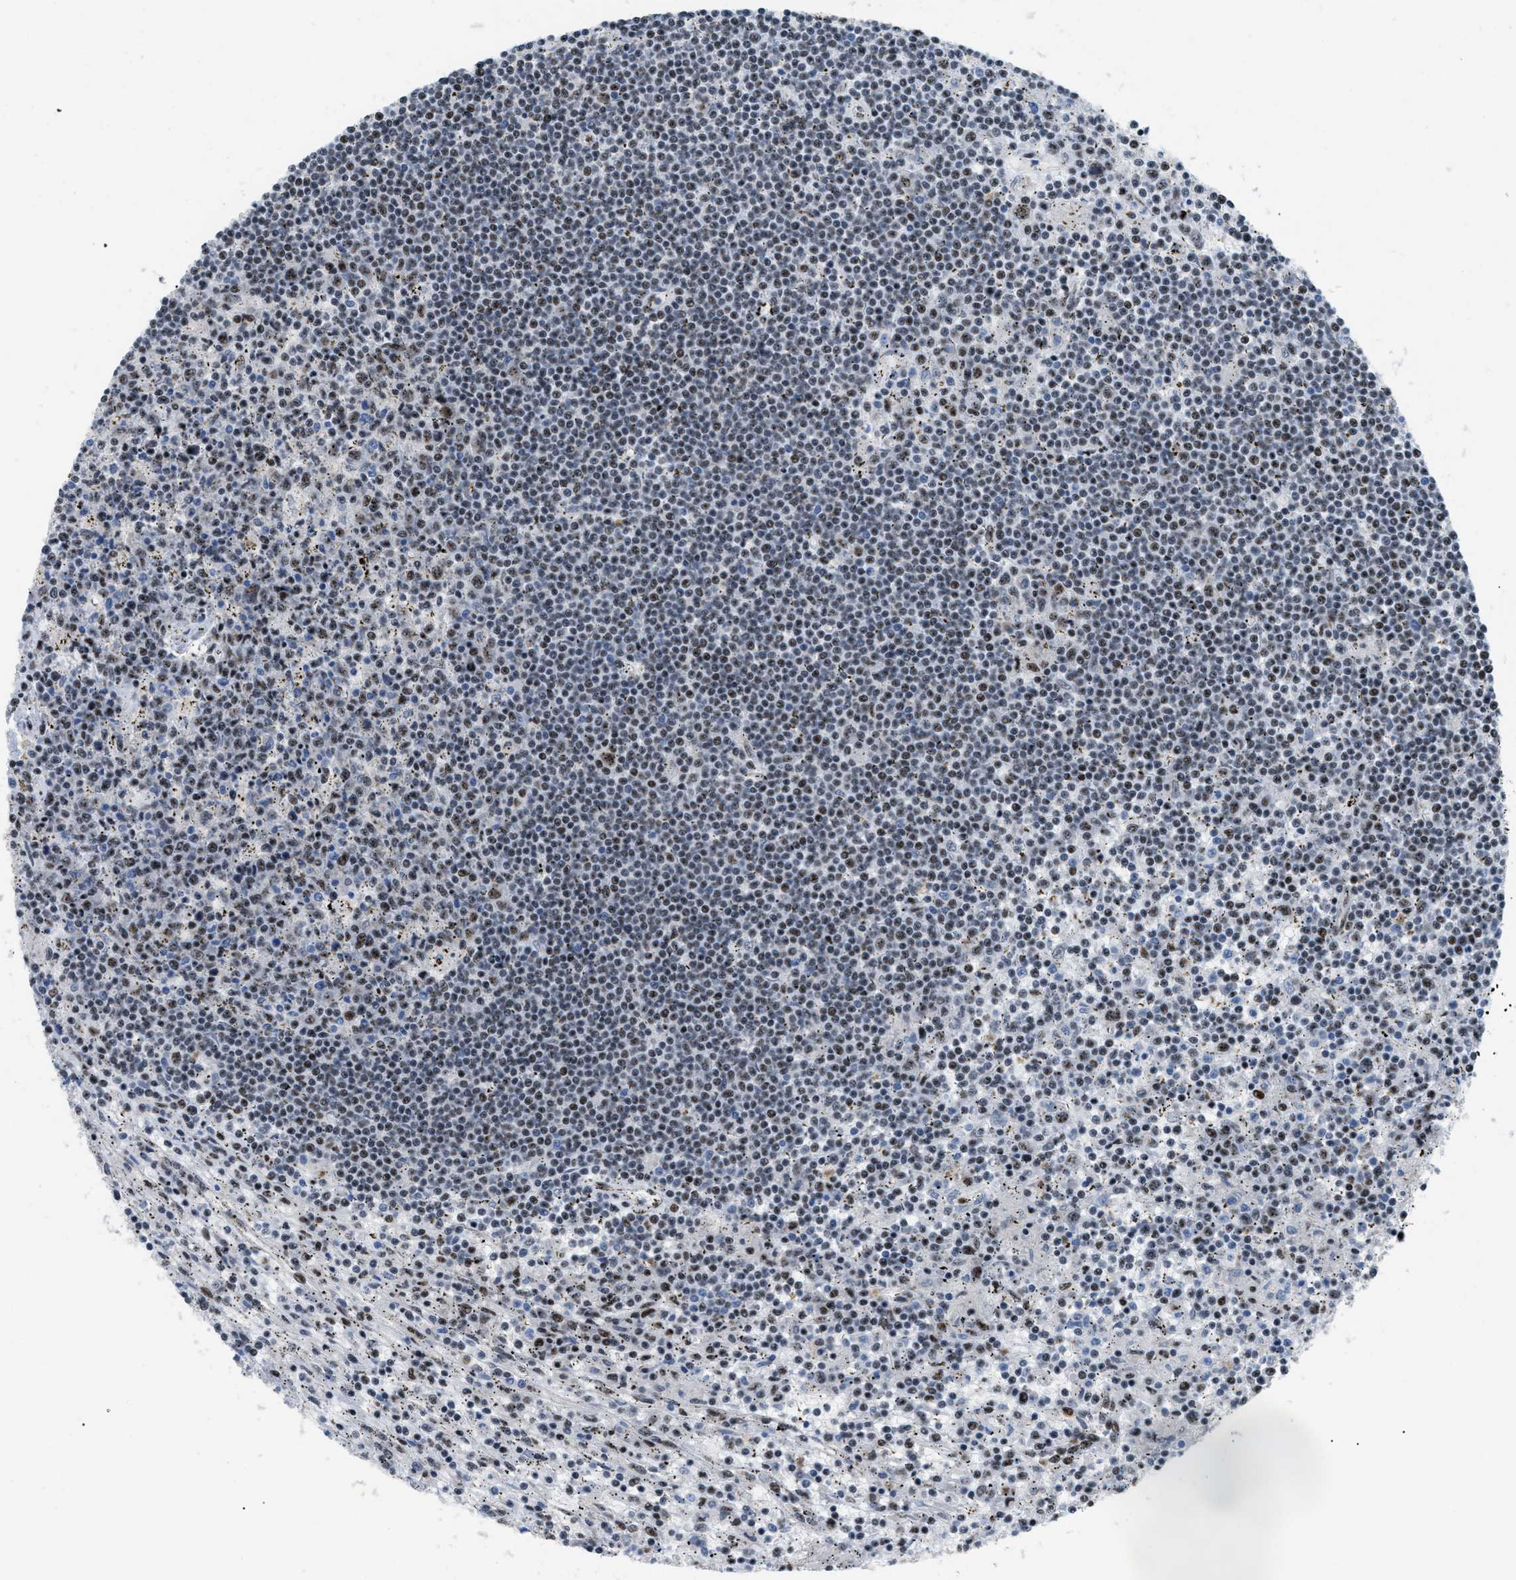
{"staining": {"intensity": "weak", "quantity": "25%-75%", "location": "nuclear"}, "tissue": "lymphoma", "cell_type": "Tumor cells", "image_type": "cancer", "snomed": [{"axis": "morphology", "description": "Malignant lymphoma, non-Hodgkin's type, Low grade"}, {"axis": "topography", "description": "Spleen"}], "caption": "IHC of human lymphoma exhibits low levels of weak nuclear positivity in about 25%-75% of tumor cells.", "gene": "CDR2", "patient": {"sex": "male", "age": 76}}